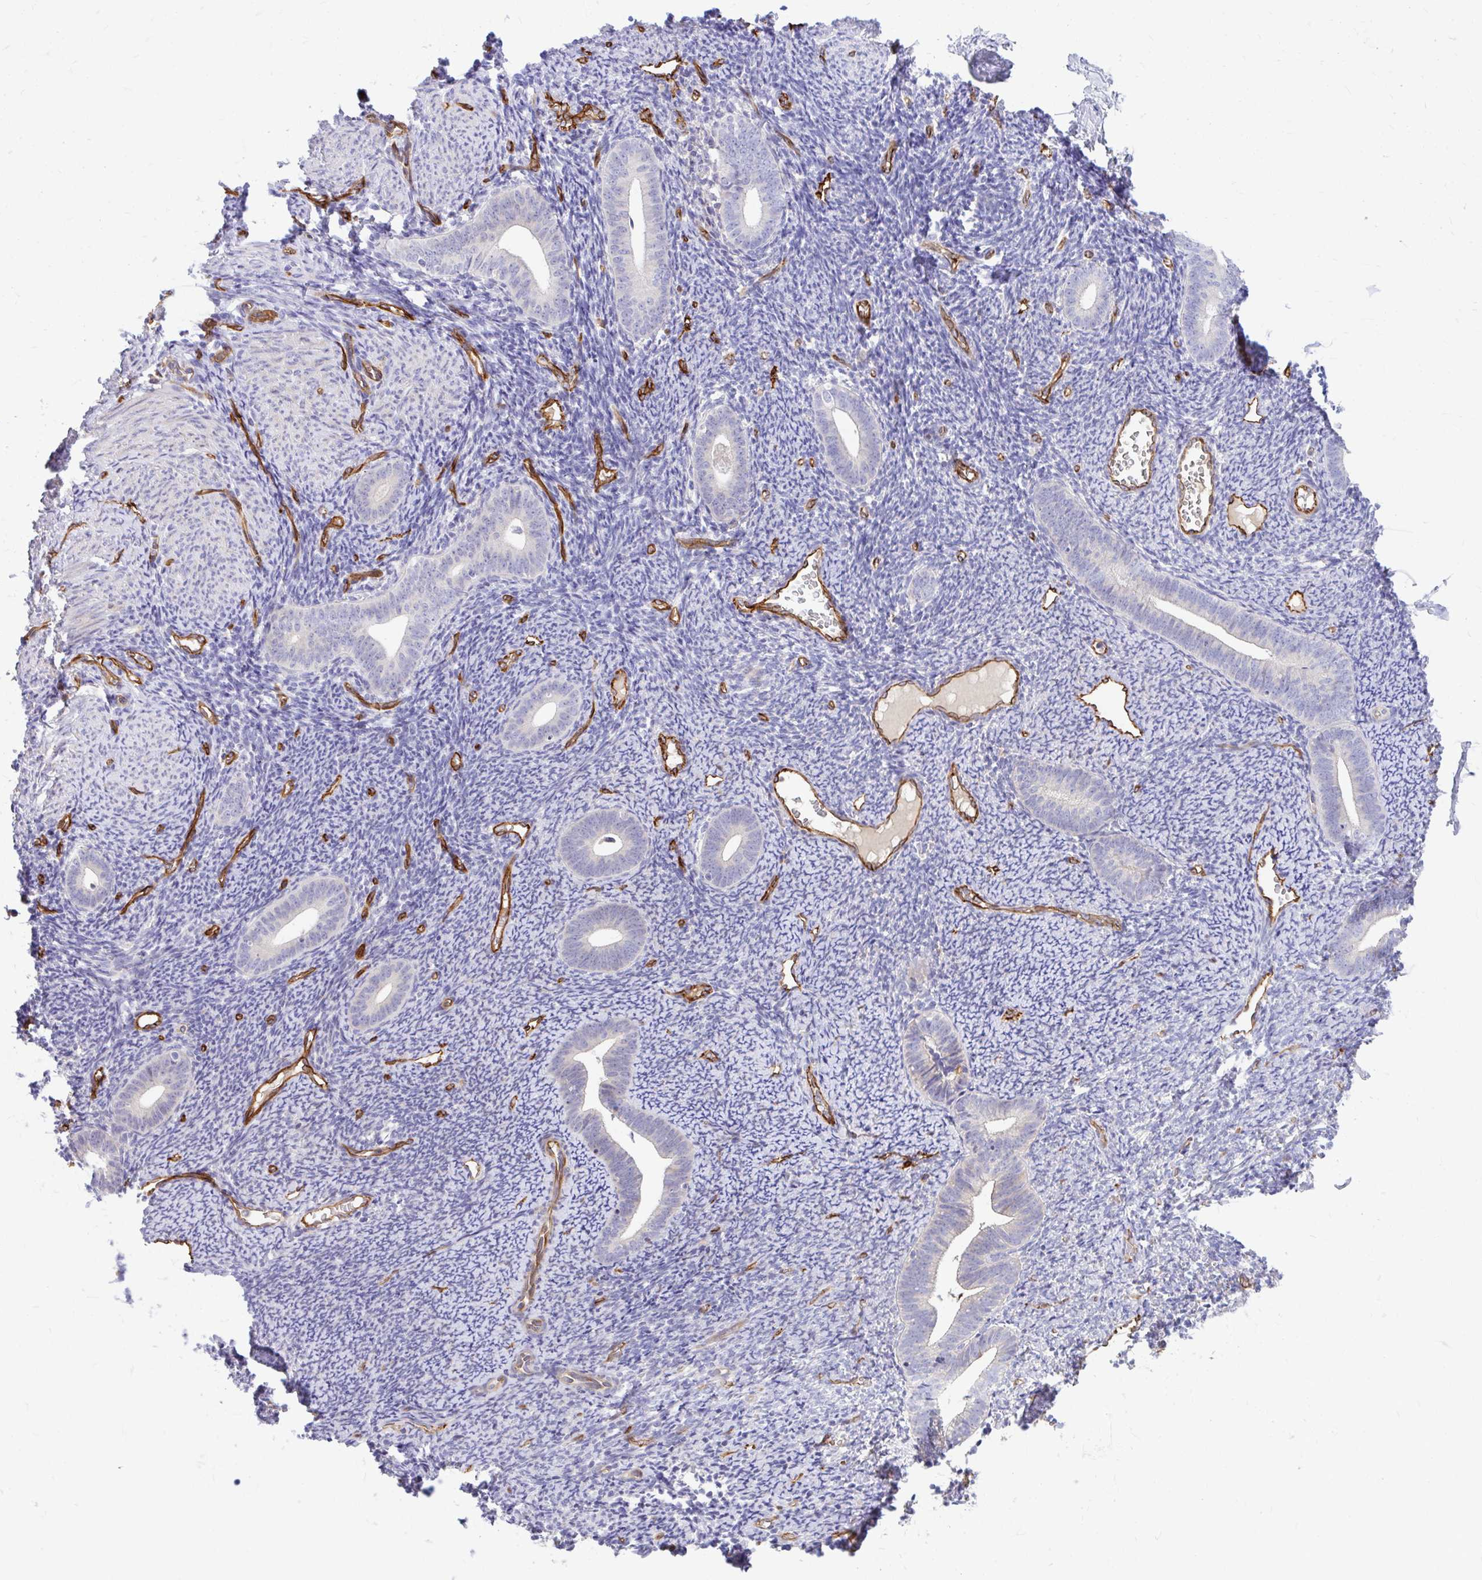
{"staining": {"intensity": "negative", "quantity": "none", "location": "none"}, "tissue": "endometrium", "cell_type": "Cells in endometrial stroma", "image_type": "normal", "snomed": [{"axis": "morphology", "description": "Normal tissue, NOS"}, {"axis": "topography", "description": "Endometrium"}], "caption": "An immunohistochemistry (IHC) histopathology image of normal endometrium is shown. There is no staining in cells in endometrial stroma of endometrium. (Brightfield microscopy of DAB (3,3'-diaminobenzidine) immunohistochemistry at high magnification).", "gene": "ESPNL", "patient": {"sex": "female", "age": 39}}